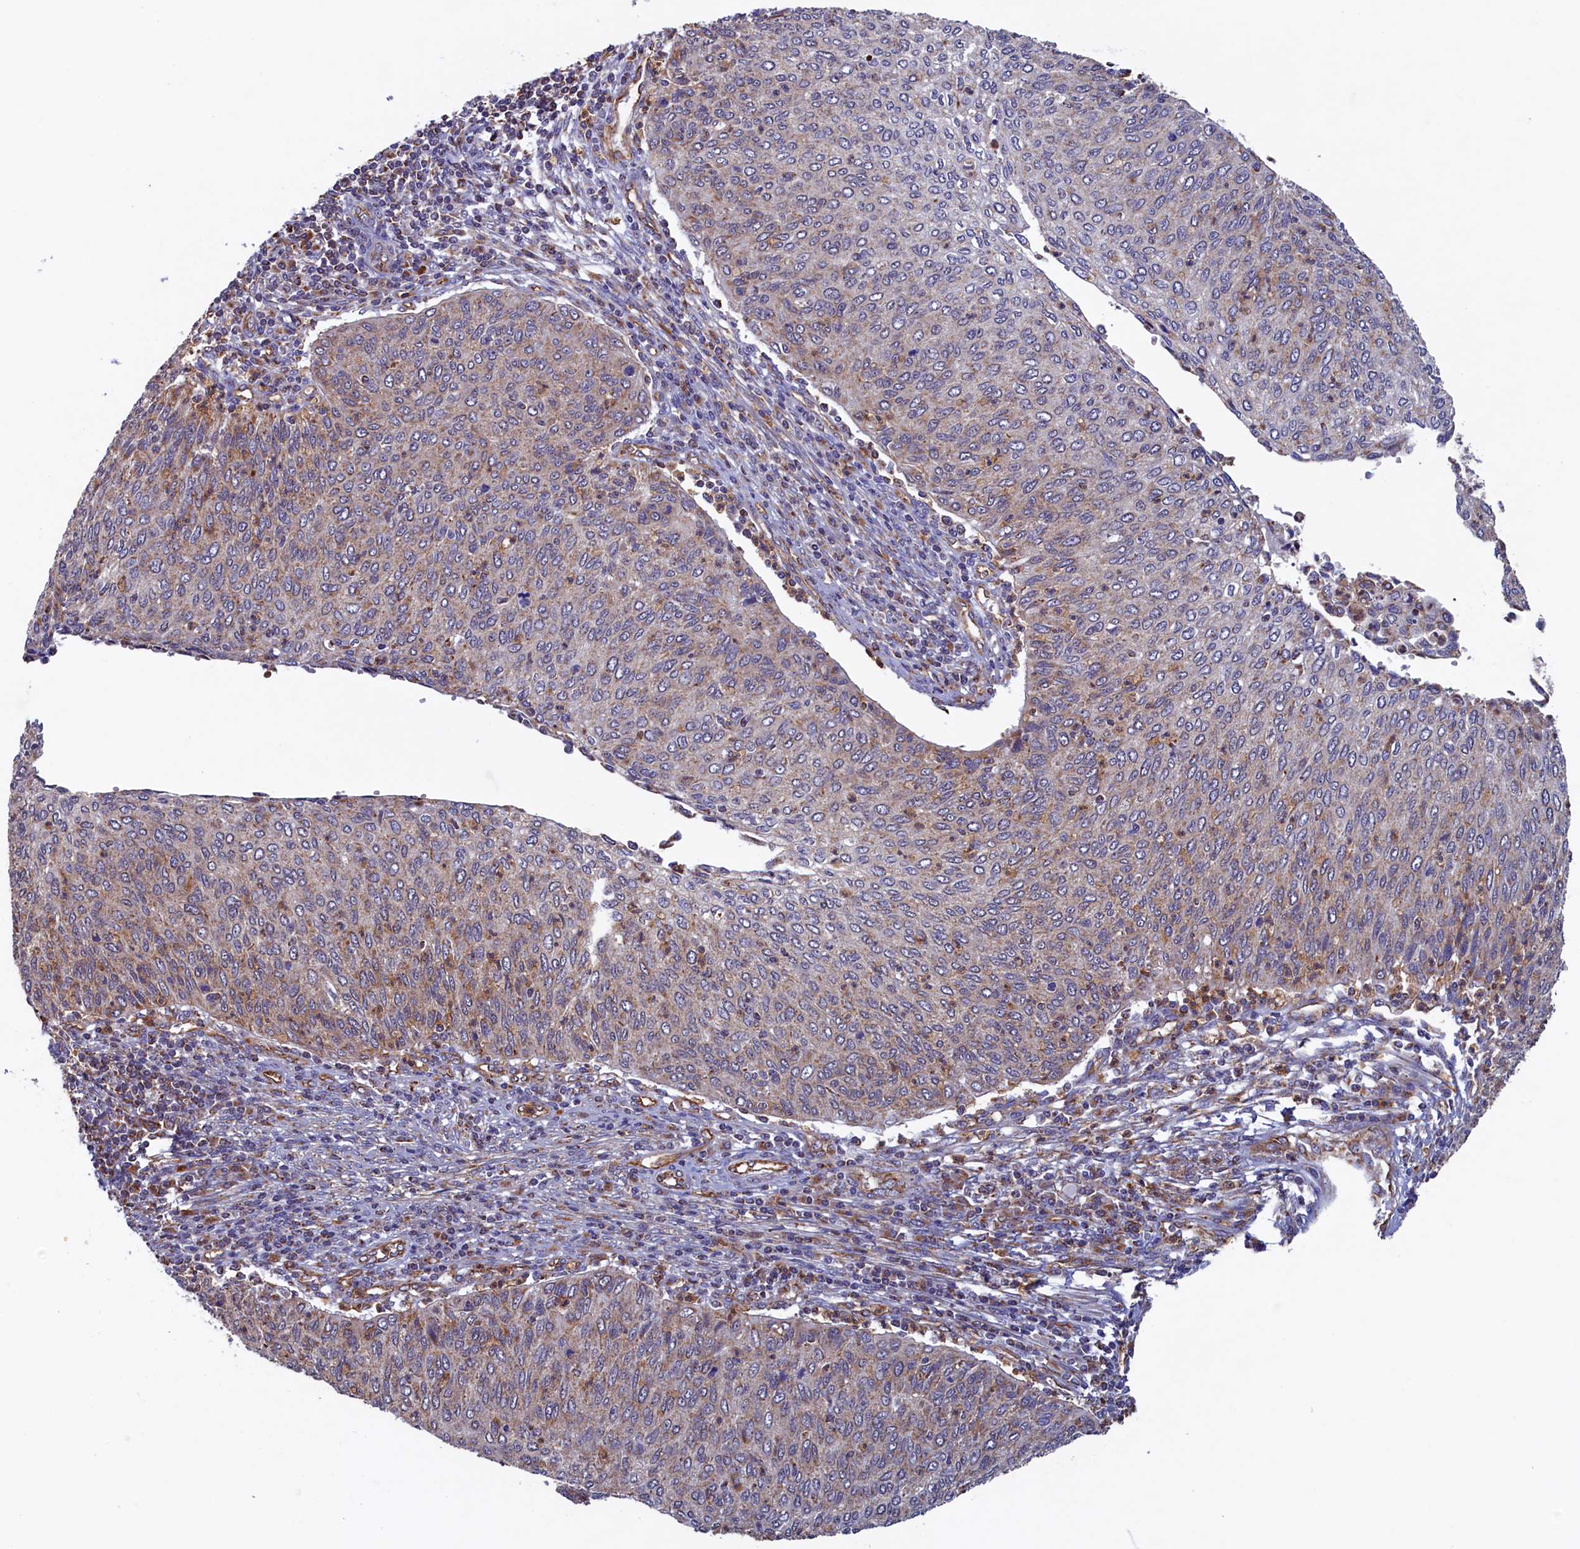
{"staining": {"intensity": "weak", "quantity": "<25%", "location": "cytoplasmic/membranous"}, "tissue": "cervical cancer", "cell_type": "Tumor cells", "image_type": "cancer", "snomed": [{"axis": "morphology", "description": "Squamous cell carcinoma, NOS"}, {"axis": "topography", "description": "Cervix"}], "caption": "The immunohistochemistry micrograph has no significant expression in tumor cells of cervical cancer tissue. (Stains: DAB IHC with hematoxylin counter stain, Microscopy: brightfield microscopy at high magnification).", "gene": "UBE3B", "patient": {"sex": "female", "age": 38}}